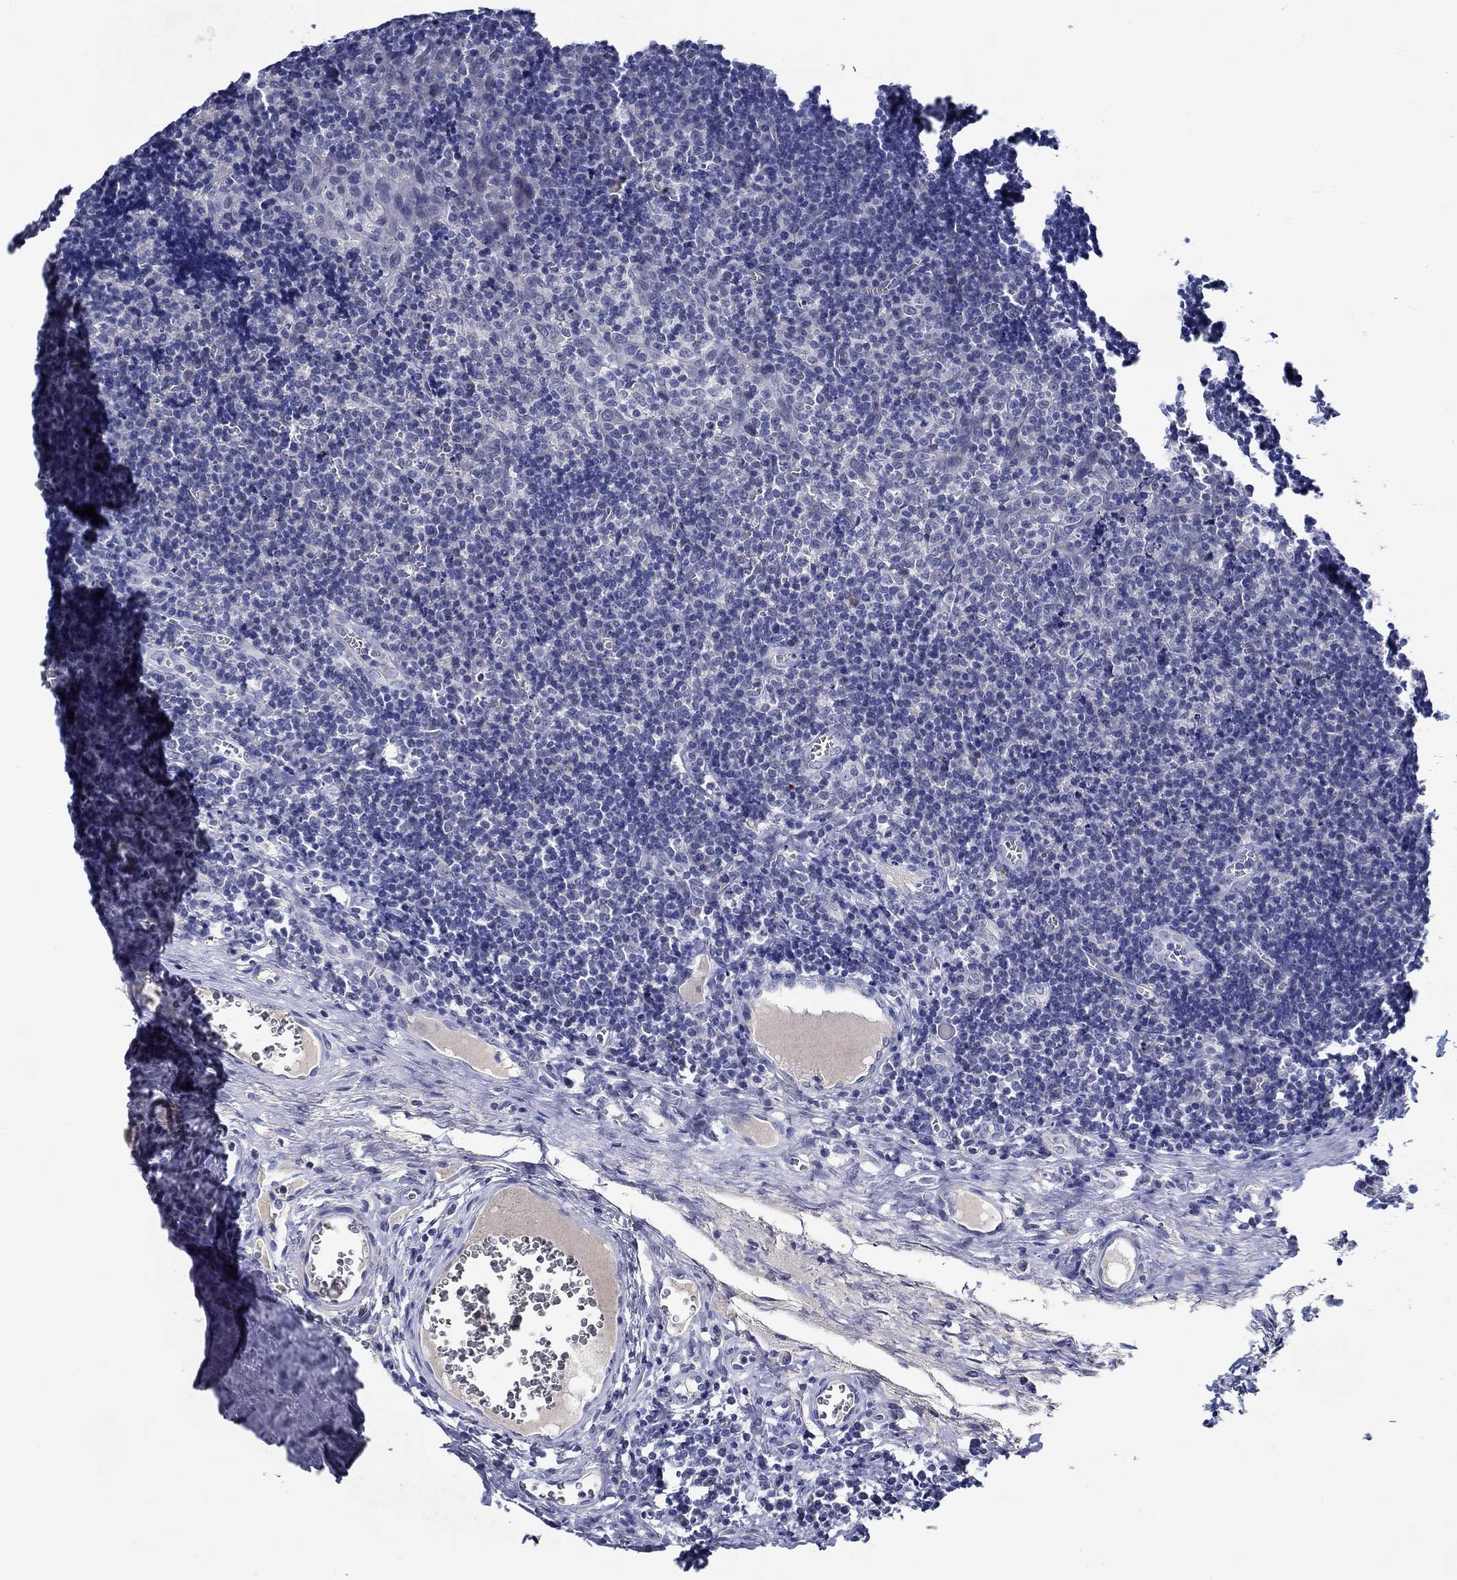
{"staining": {"intensity": "weak", "quantity": "<25%", "location": "cytoplasmic/membranous"}, "tissue": "tonsil", "cell_type": "Germinal center cells", "image_type": "normal", "snomed": [{"axis": "morphology", "description": "Normal tissue, NOS"}, {"axis": "morphology", "description": "Inflammation, NOS"}, {"axis": "topography", "description": "Tonsil"}], "caption": "The micrograph exhibits no significant expression in germinal center cells of tonsil.", "gene": "MC2R", "patient": {"sex": "female", "age": 31}}